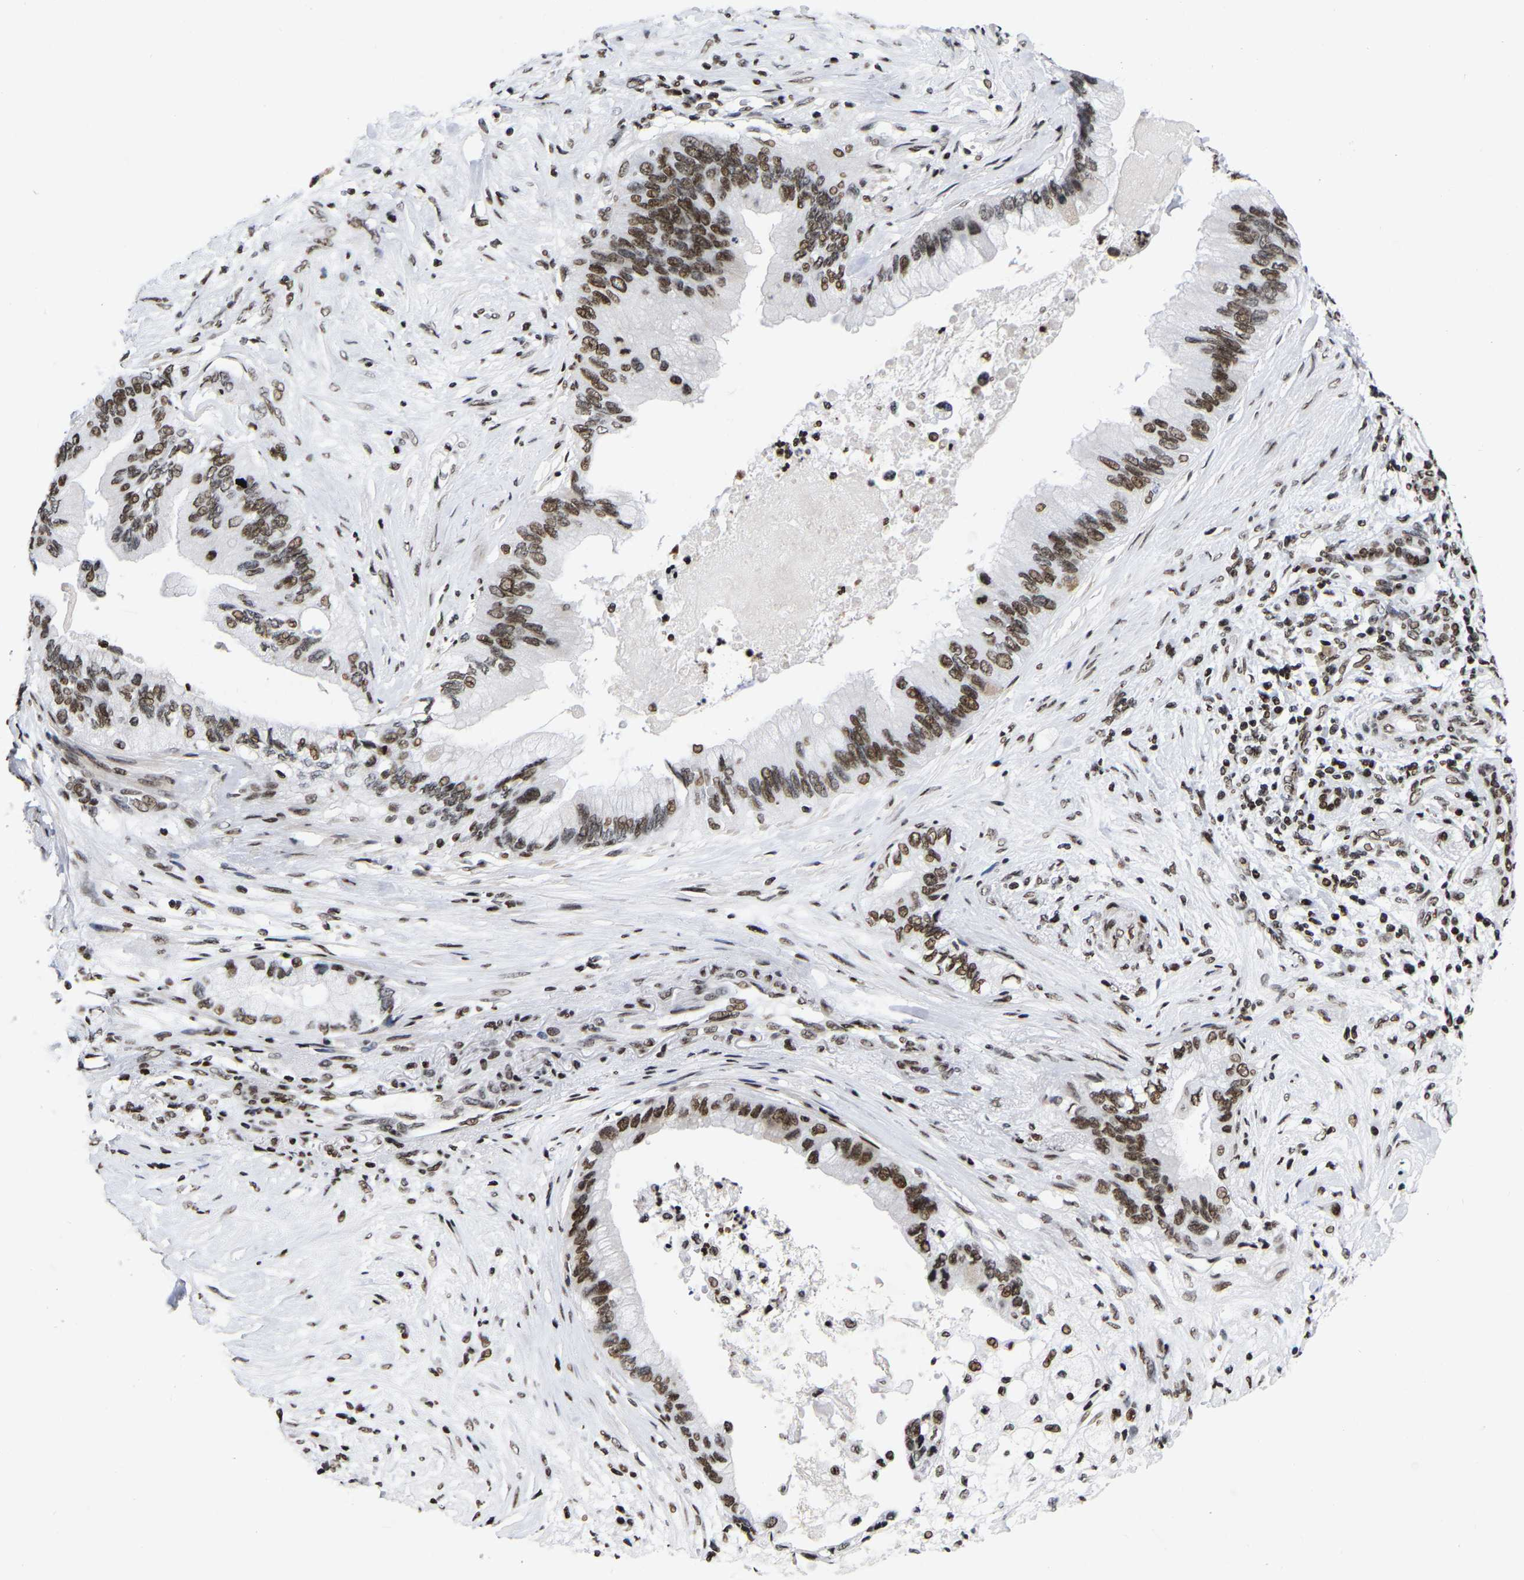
{"staining": {"intensity": "moderate", "quantity": ">75%", "location": "nuclear"}, "tissue": "pancreatic cancer", "cell_type": "Tumor cells", "image_type": "cancer", "snomed": [{"axis": "morphology", "description": "Adenocarcinoma, NOS"}, {"axis": "topography", "description": "Pancreas"}], "caption": "Adenocarcinoma (pancreatic) tissue displays moderate nuclear staining in approximately >75% of tumor cells, visualized by immunohistochemistry.", "gene": "PRCC", "patient": {"sex": "female", "age": 73}}